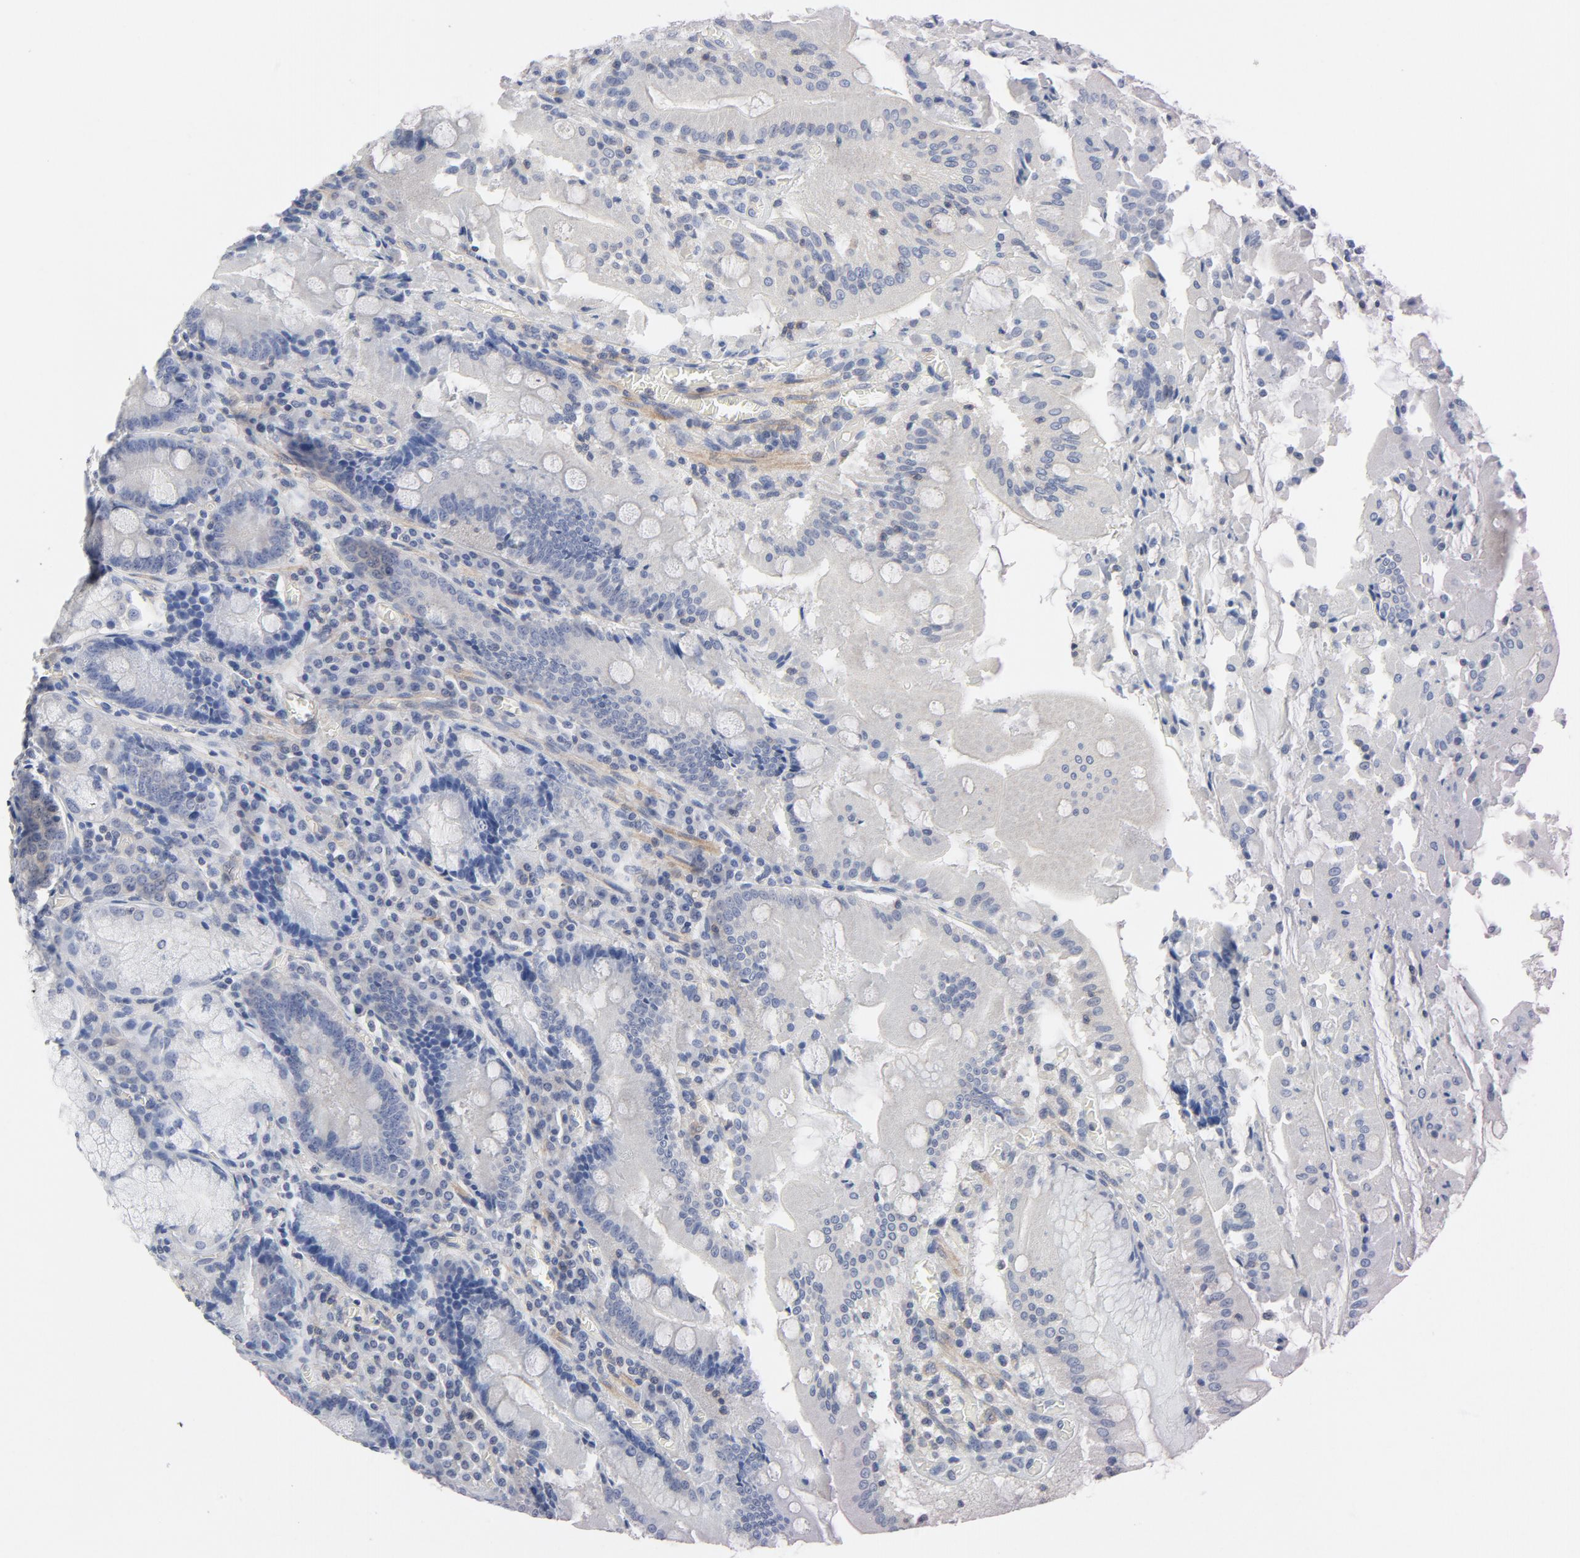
{"staining": {"intensity": "negative", "quantity": "none", "location": "none"}, "tissue": "stomach", "cell_type": "Glandular cells", "image_type": "normal", "snomed": [{"axis": "morphology", "description": "Normal tissue, NOS"}, {"axis": "topography", "description": "Stomach, lower"}], "caption": "A high-resolution histopathology image shows immunohistochemistry staining of normal stomach, which reveals no significant expression in glandular cells. Nuclei are stained in blue.", "gene": "ROCK1", "patient": {"sex": "male", "age": 56}}